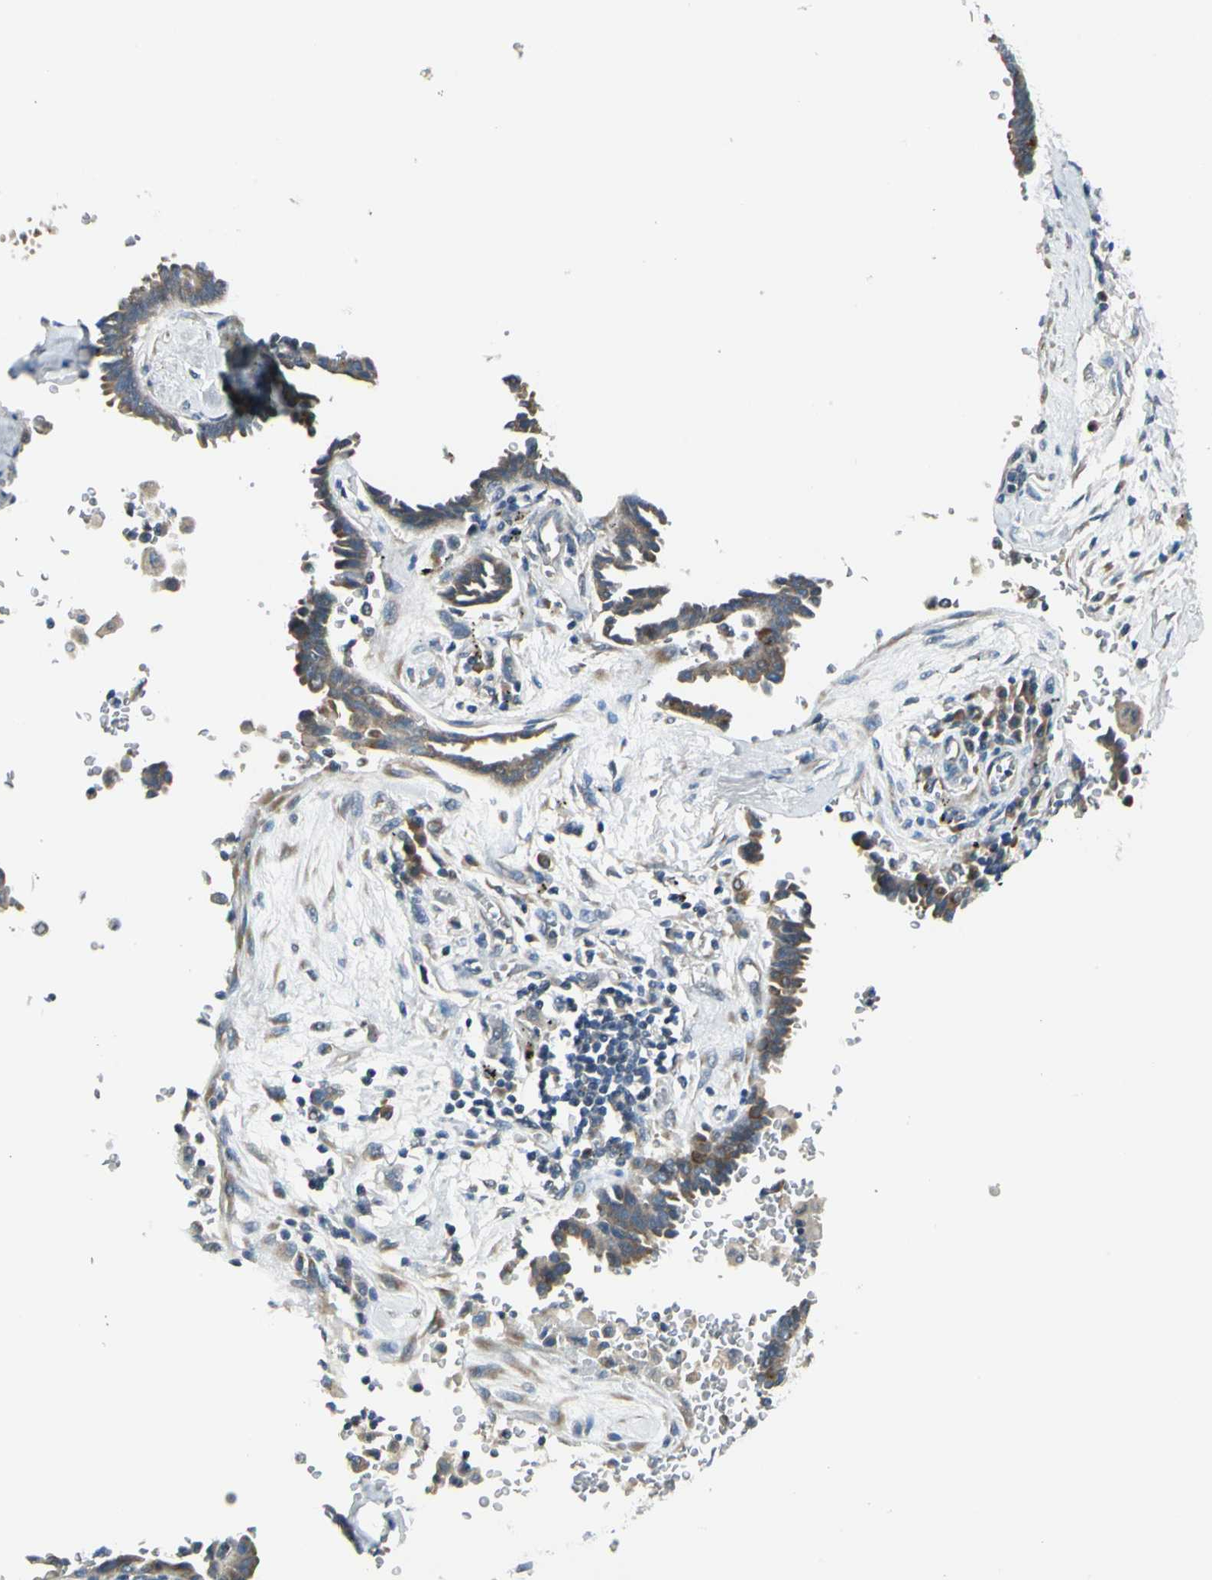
{"staining": {"intensity": "moderate", "quantity": ">75%", "location": "cytoplasmic/membranous"}, "tissue": "lung cancer", "cell_type": "Tumor cells", "image_type": "cancer", "snomed": [{"axis": "morphology", "description": "Adenocarcinoma, NOS"}, {"axis": "topography", "description": "Lung"}], "caption": "Immunohistochemical staining of adenocarcinoma (lung) exhibits moderate cytoplasmic/membranous protein expression in about >75% of tumor cells.", "gene": "BNIP1", "patient": {"sex": "female", "age": 64}}